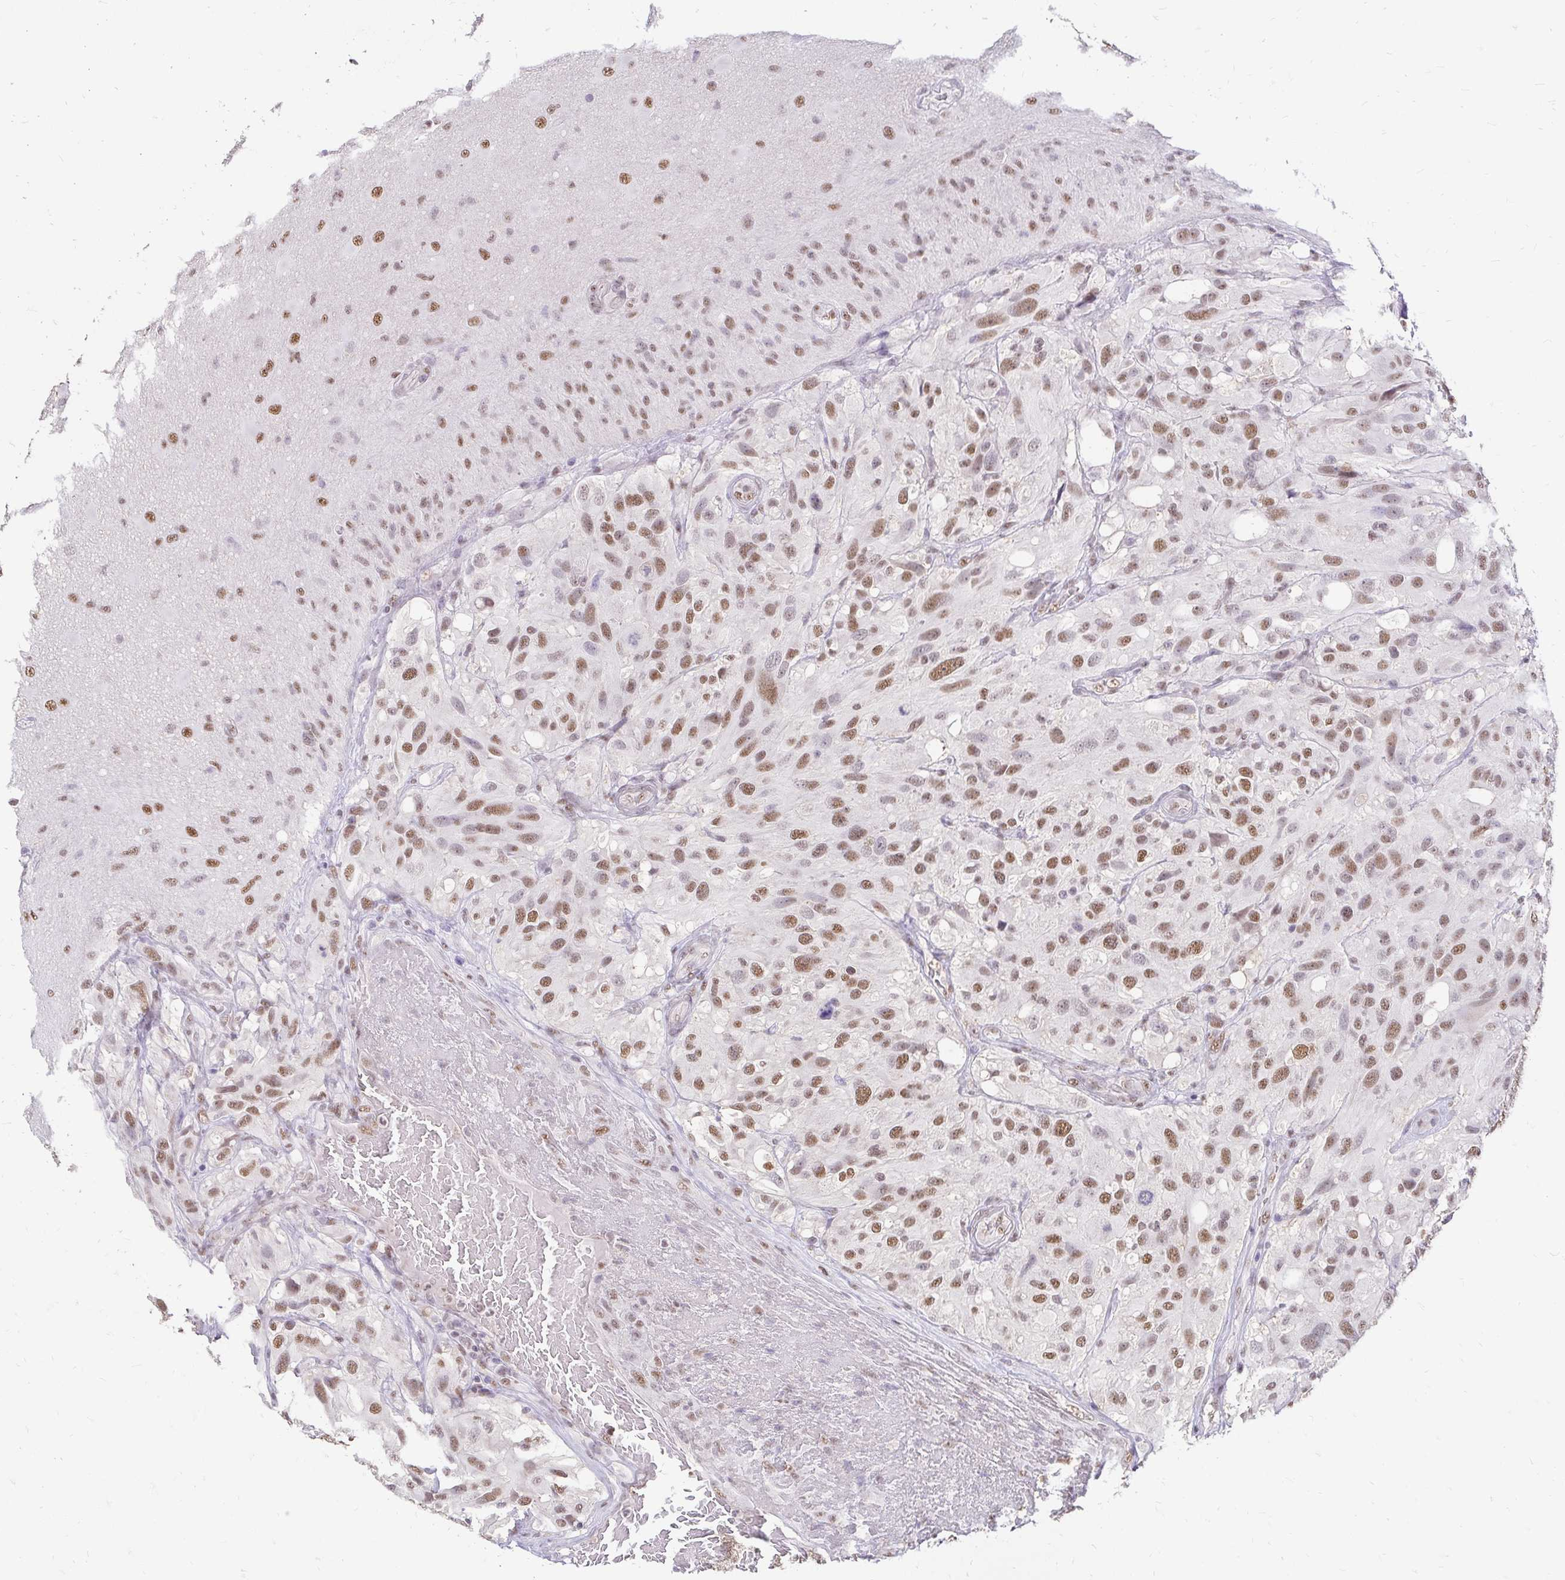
{"staining": {"intensity": "moderate", "quantity": ">75%", "location": "nuclear"}, "tissue": "glioma", "cell_type": "Tumor cells", "image_type": "cancer", "snomed": [{"axis": "morphology", "description": "Glioma, malignant, High grade"}, {"axis": "topography", "description": "Brain"}], "caption": "Immunohistochemical staining of glioma shows medium levels of moderate nuclear expression in approximately >75% of tumor cells.", "gene": "RIMS4", "patient": {"sex": "male", "age": 53}}